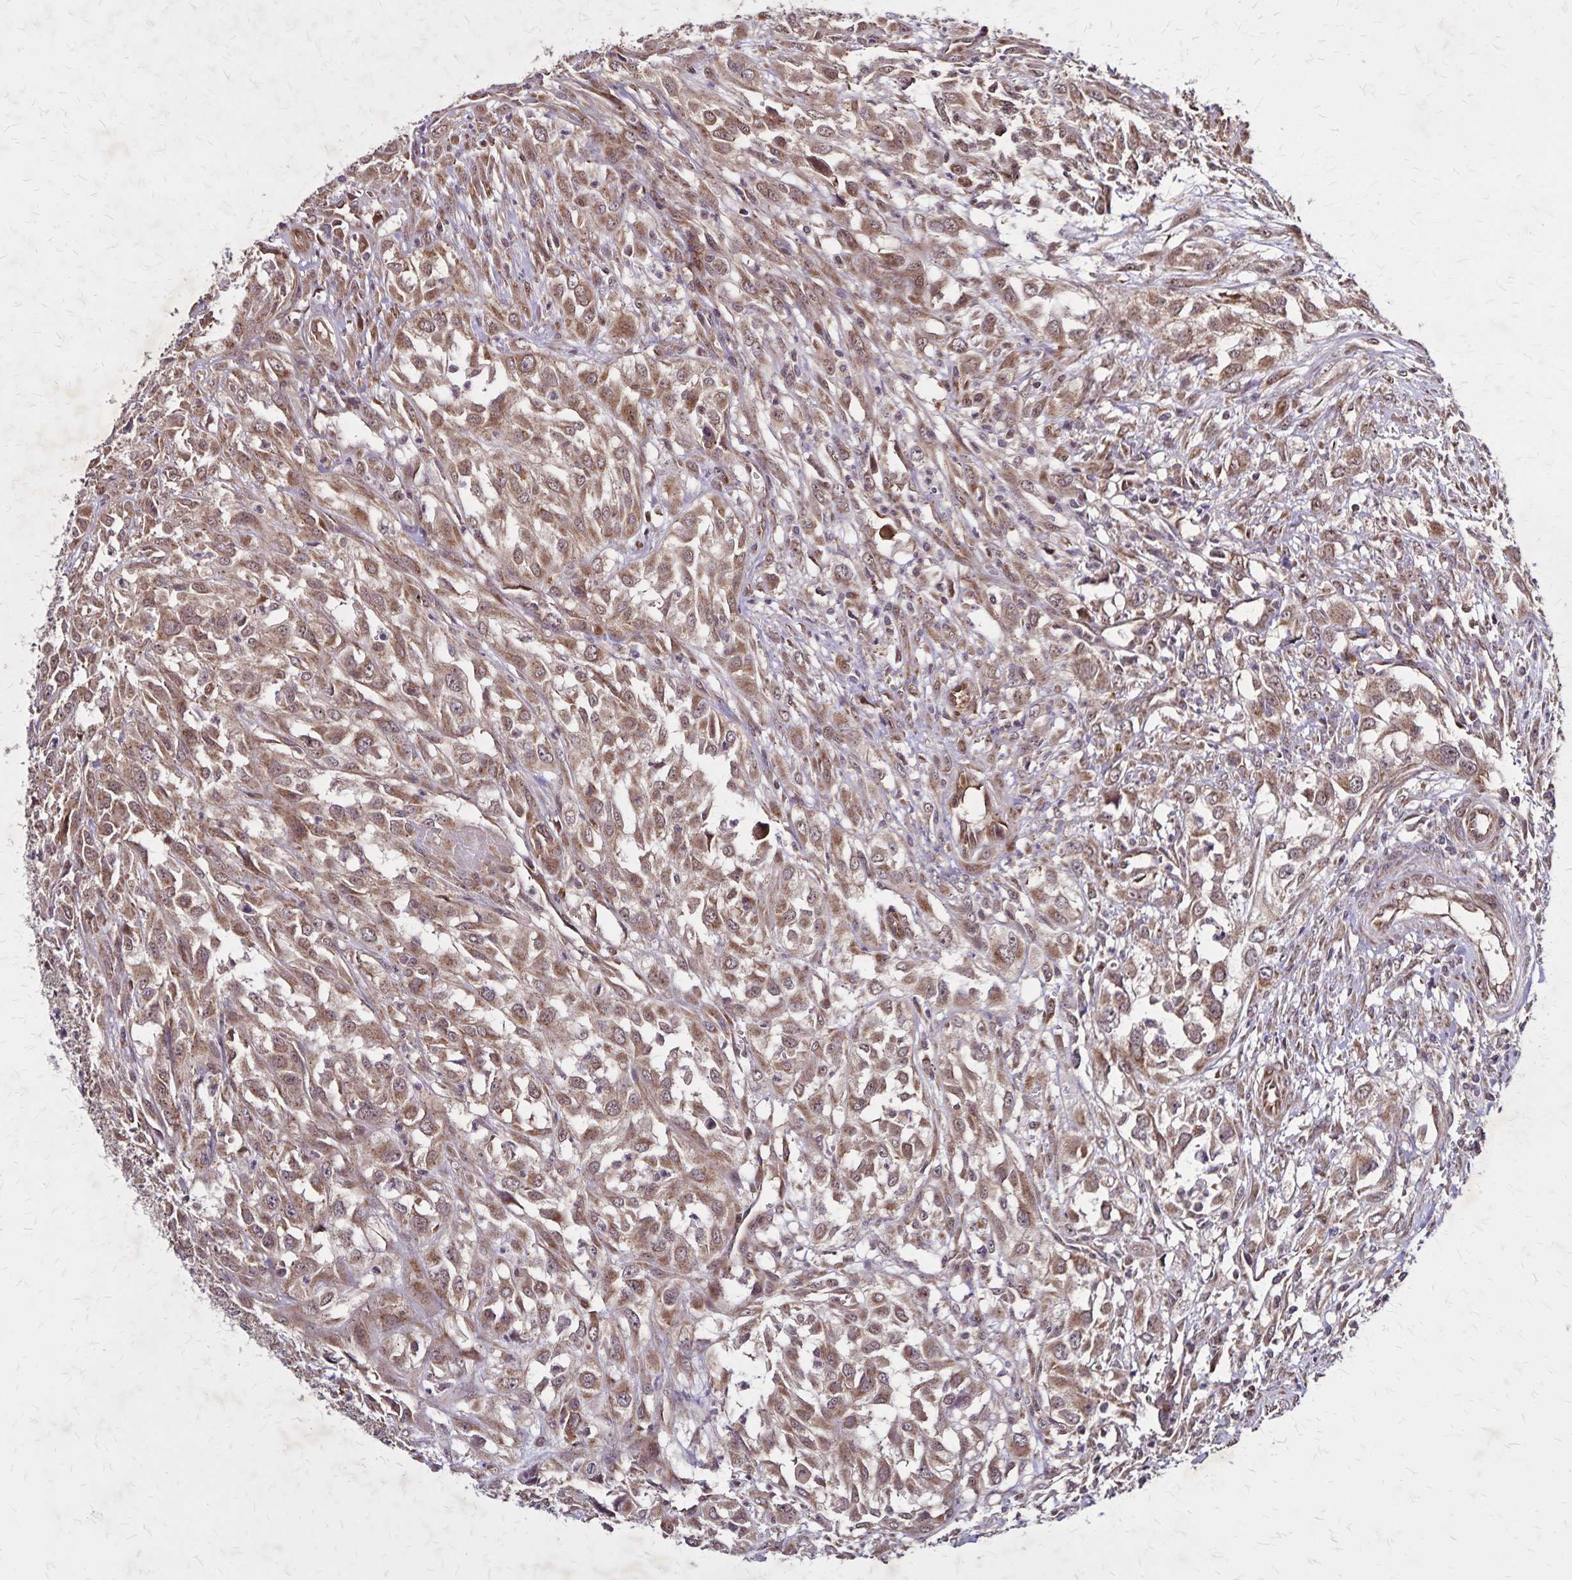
{"staining": {"intensity": "moderate", "quantity": ">75%", "location": "cytoplasmic/membranous,nuclear"}, "tissue": "urothelial cancer", "cell_type": "Tumor cells", "image_type": "cancer", "snomed": [{"axis": "morphology", "description": "Urothelial carcinoma, High grade"}, {"axis": "topography", "description": "Urinary bladder"}], "caption": "The immunohistochemical stain shows moderate cytoplasmic/membranous and nuclear staining in tumor cells of urothelial cancer tissue.", "gene": "NFS1", "patient": {"sex": "male", "age": 67}}